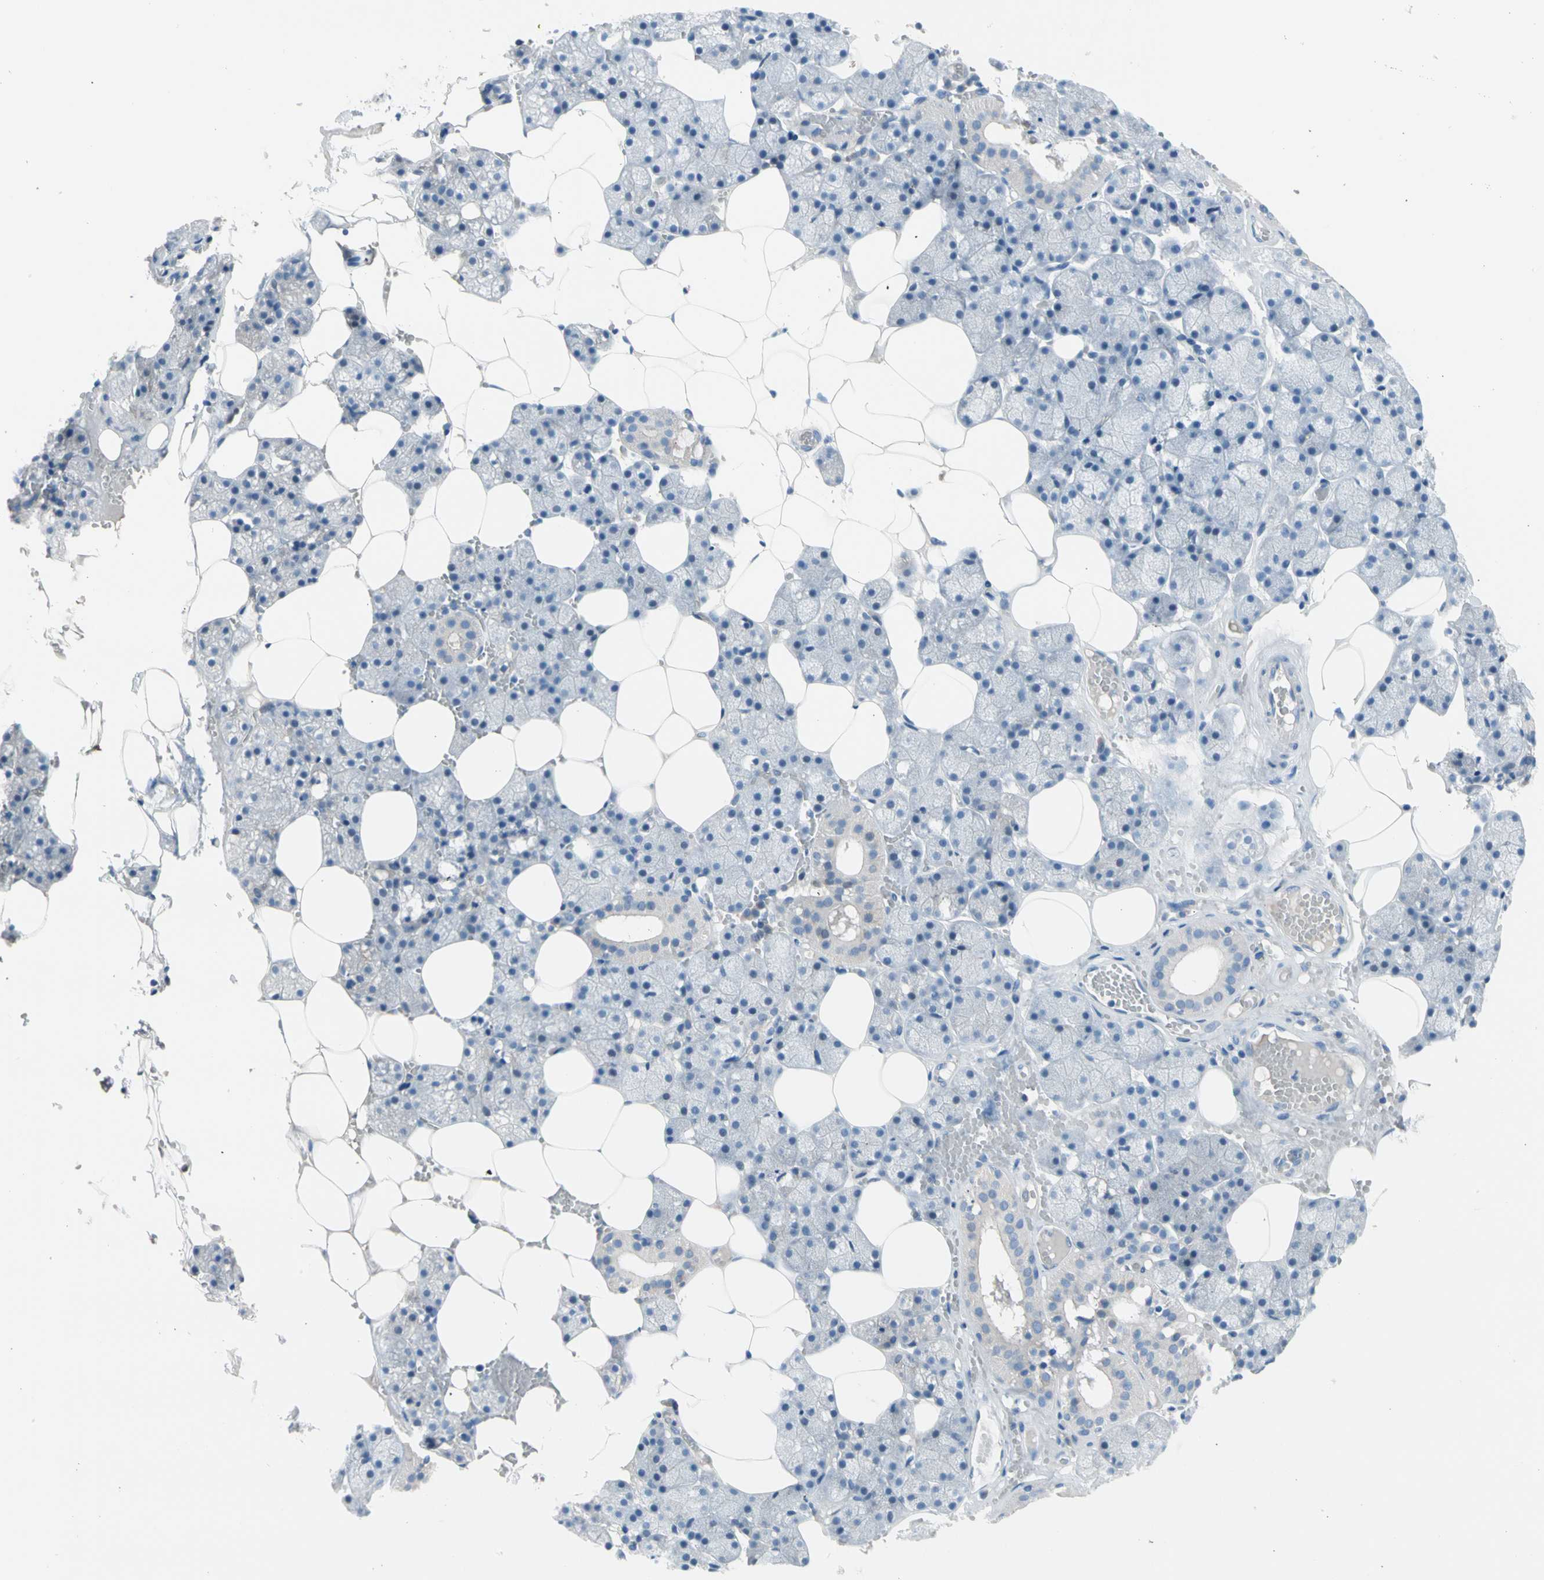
{"staining": {"intensity": "negative", "quantity": "none", "location": "none"}, "tissue": "salivary gland", "cell_type": "Glandular cells", "image_type": "normal", "snomed": [{"axis": "morphology", "description": "Normal tissue, NOS"}, {"axis": "topography", "description": "Salivary gland"}], "caption": "IHC of unremarkable salivary gland shows no staining in glandular cells.", "gene": "CASQ1", "patient": {"sex": "male", "age": 62}}